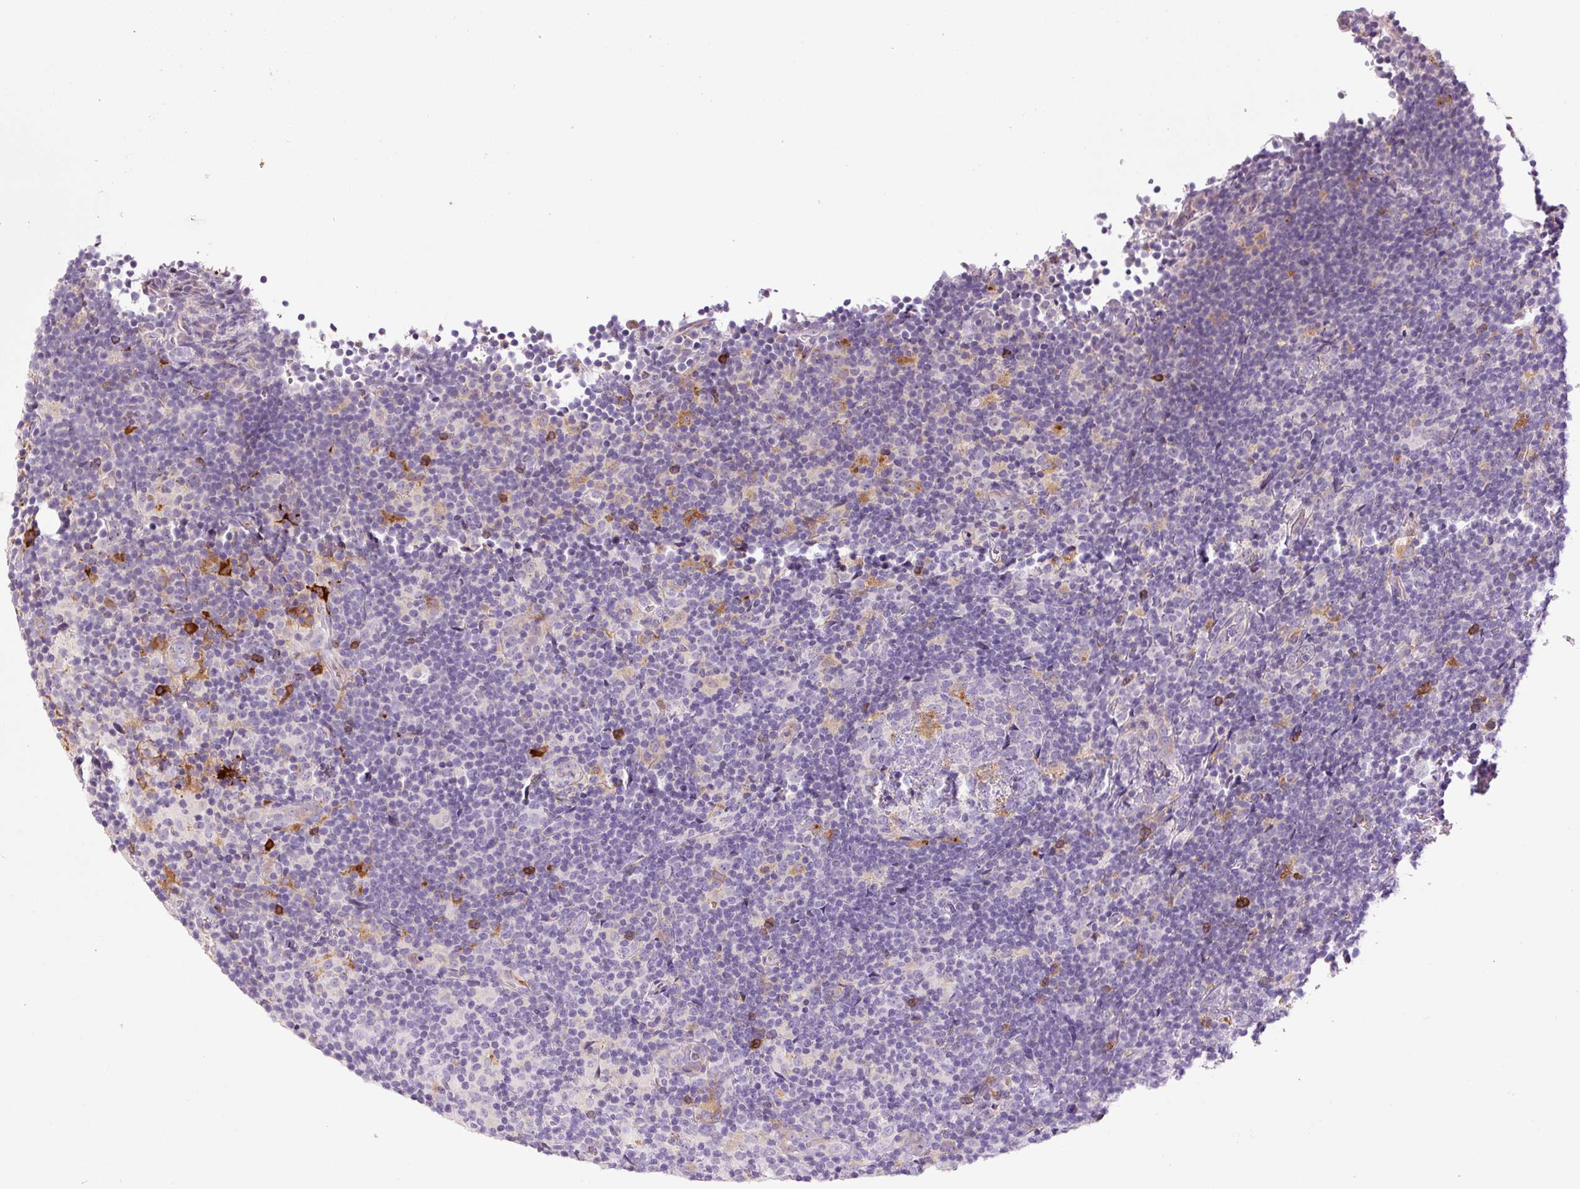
{"staining": {"intensity": "negative", "quantity": "none", "location": "none"}, "tissue": "lymphoma", "cell_type": "Tumor cells", "image_type": "cancer", "snomed": [{"axis": "morphology", "description": "Hodgkin's disease, NOS"}, {"axis": "topography", "description": "Lymph node"}], "caption": "The IHC photomicrograph has no significant positivity in tumor cells of lymphoma tissue. (DAB (3,3'-diaminobenzidine) immunohistochemistry visualized using brightfield microscopy, high magnification).", "gene": "FUT10", "patient": {"sex": "female", "age": 57}}